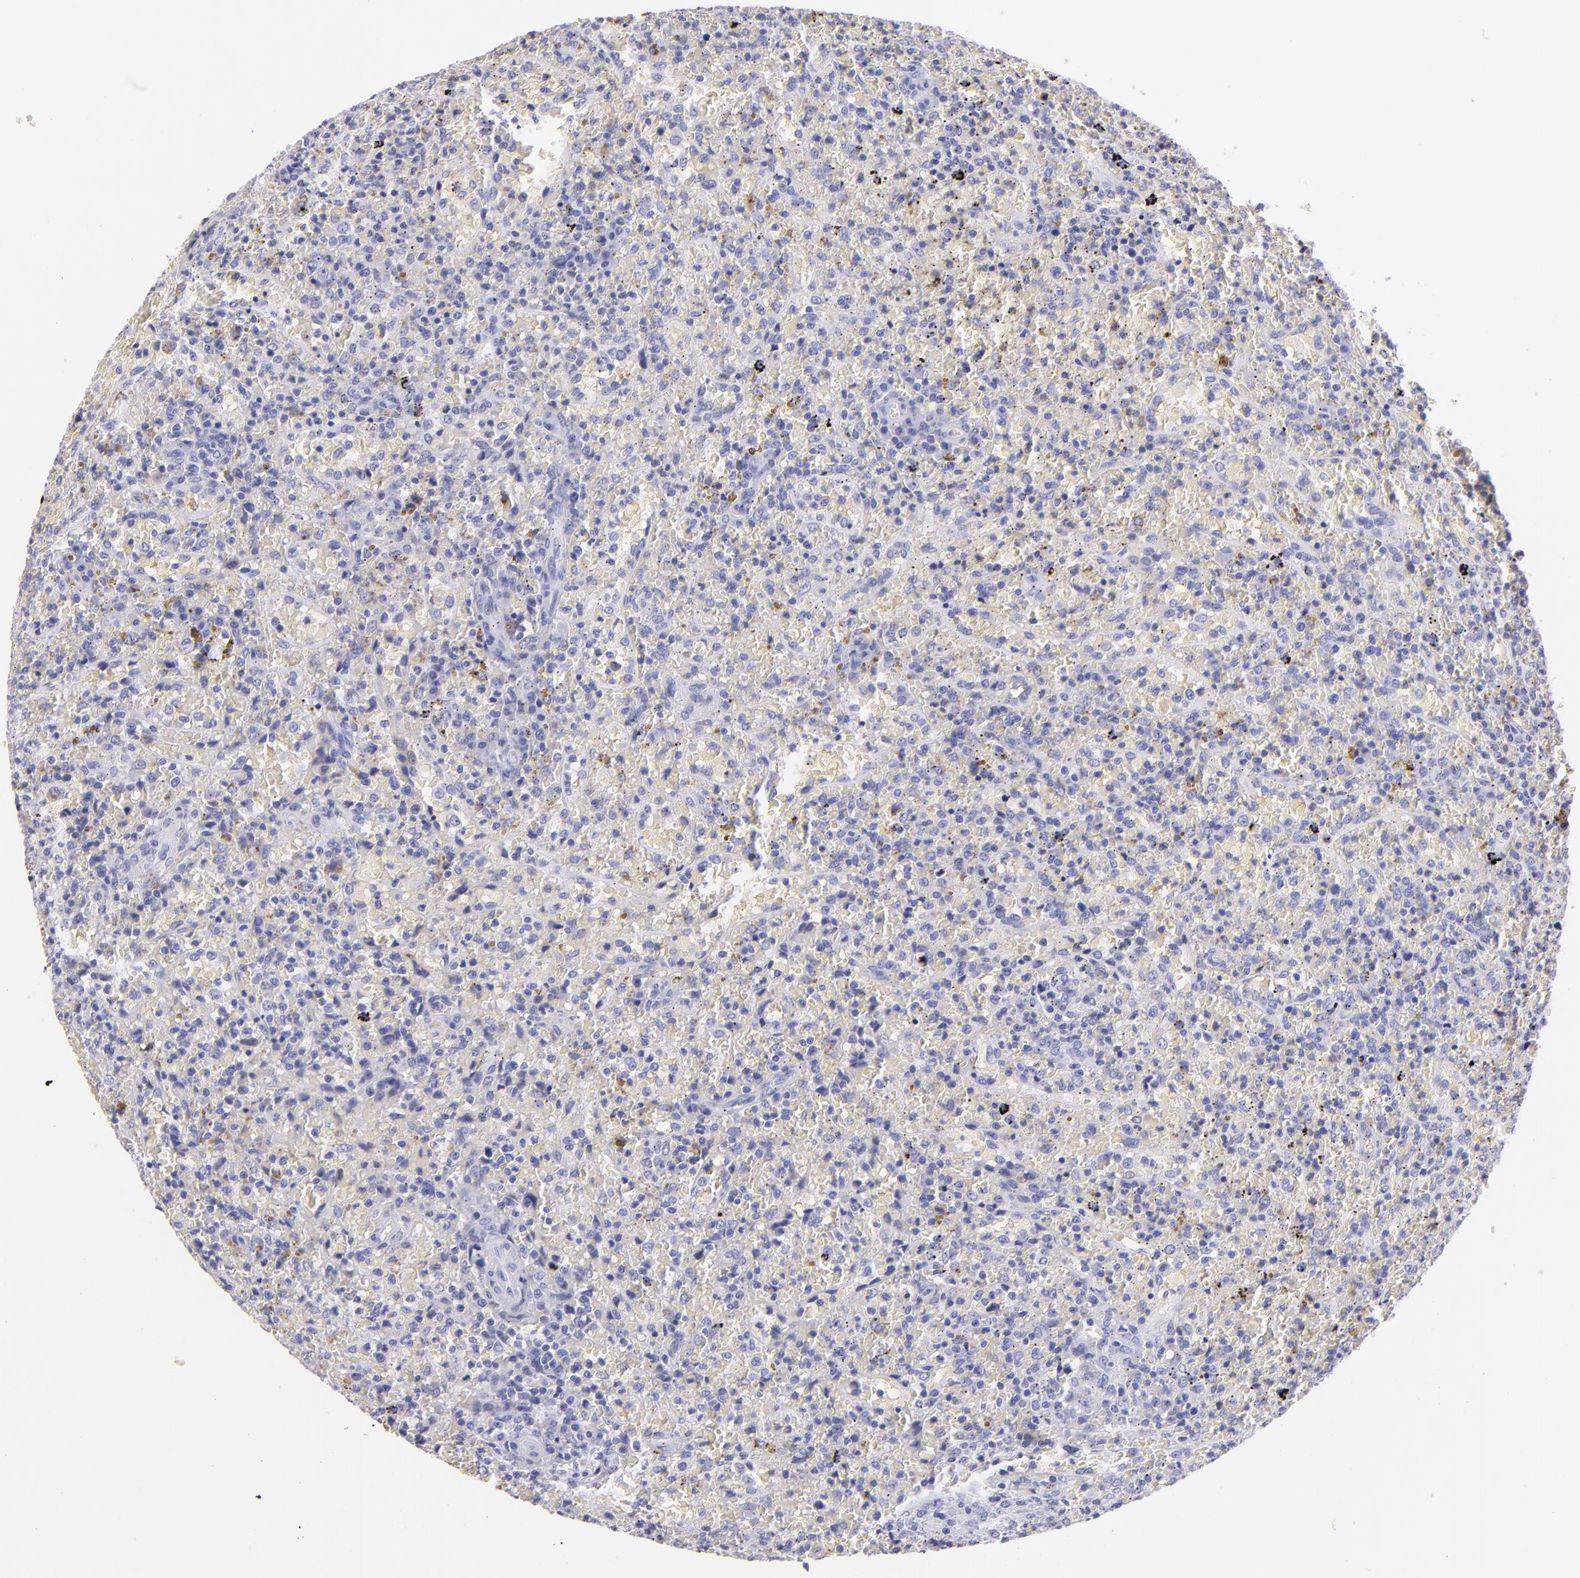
{"staining": {"intensity": "negative", "quantity": "none", "location": "none"}, "tissue": "lymphoma", "cell_type": "Tumor cells", "image_type": "cancer", "snomed": [{"axis": "morphology", "description": "Malignant lymphoma, non-Hodgkin's type, High grade"}, {"axis": "topography", "description": "Spleen"}, {"axis": "topography", "description": "Lymph node"}], "caption": "High-grade malignant lymphoma, non-Hodgkin's type was stained to show a protein in brown. There is no significant expression in tumor cells. Brightfield microscopy of immunohistochemistry stained with DAB (brown) and hematoxylin (blue), captured at high magnification.", "gene": "PIP", "patient": {"sex": "female", "age": 70}}